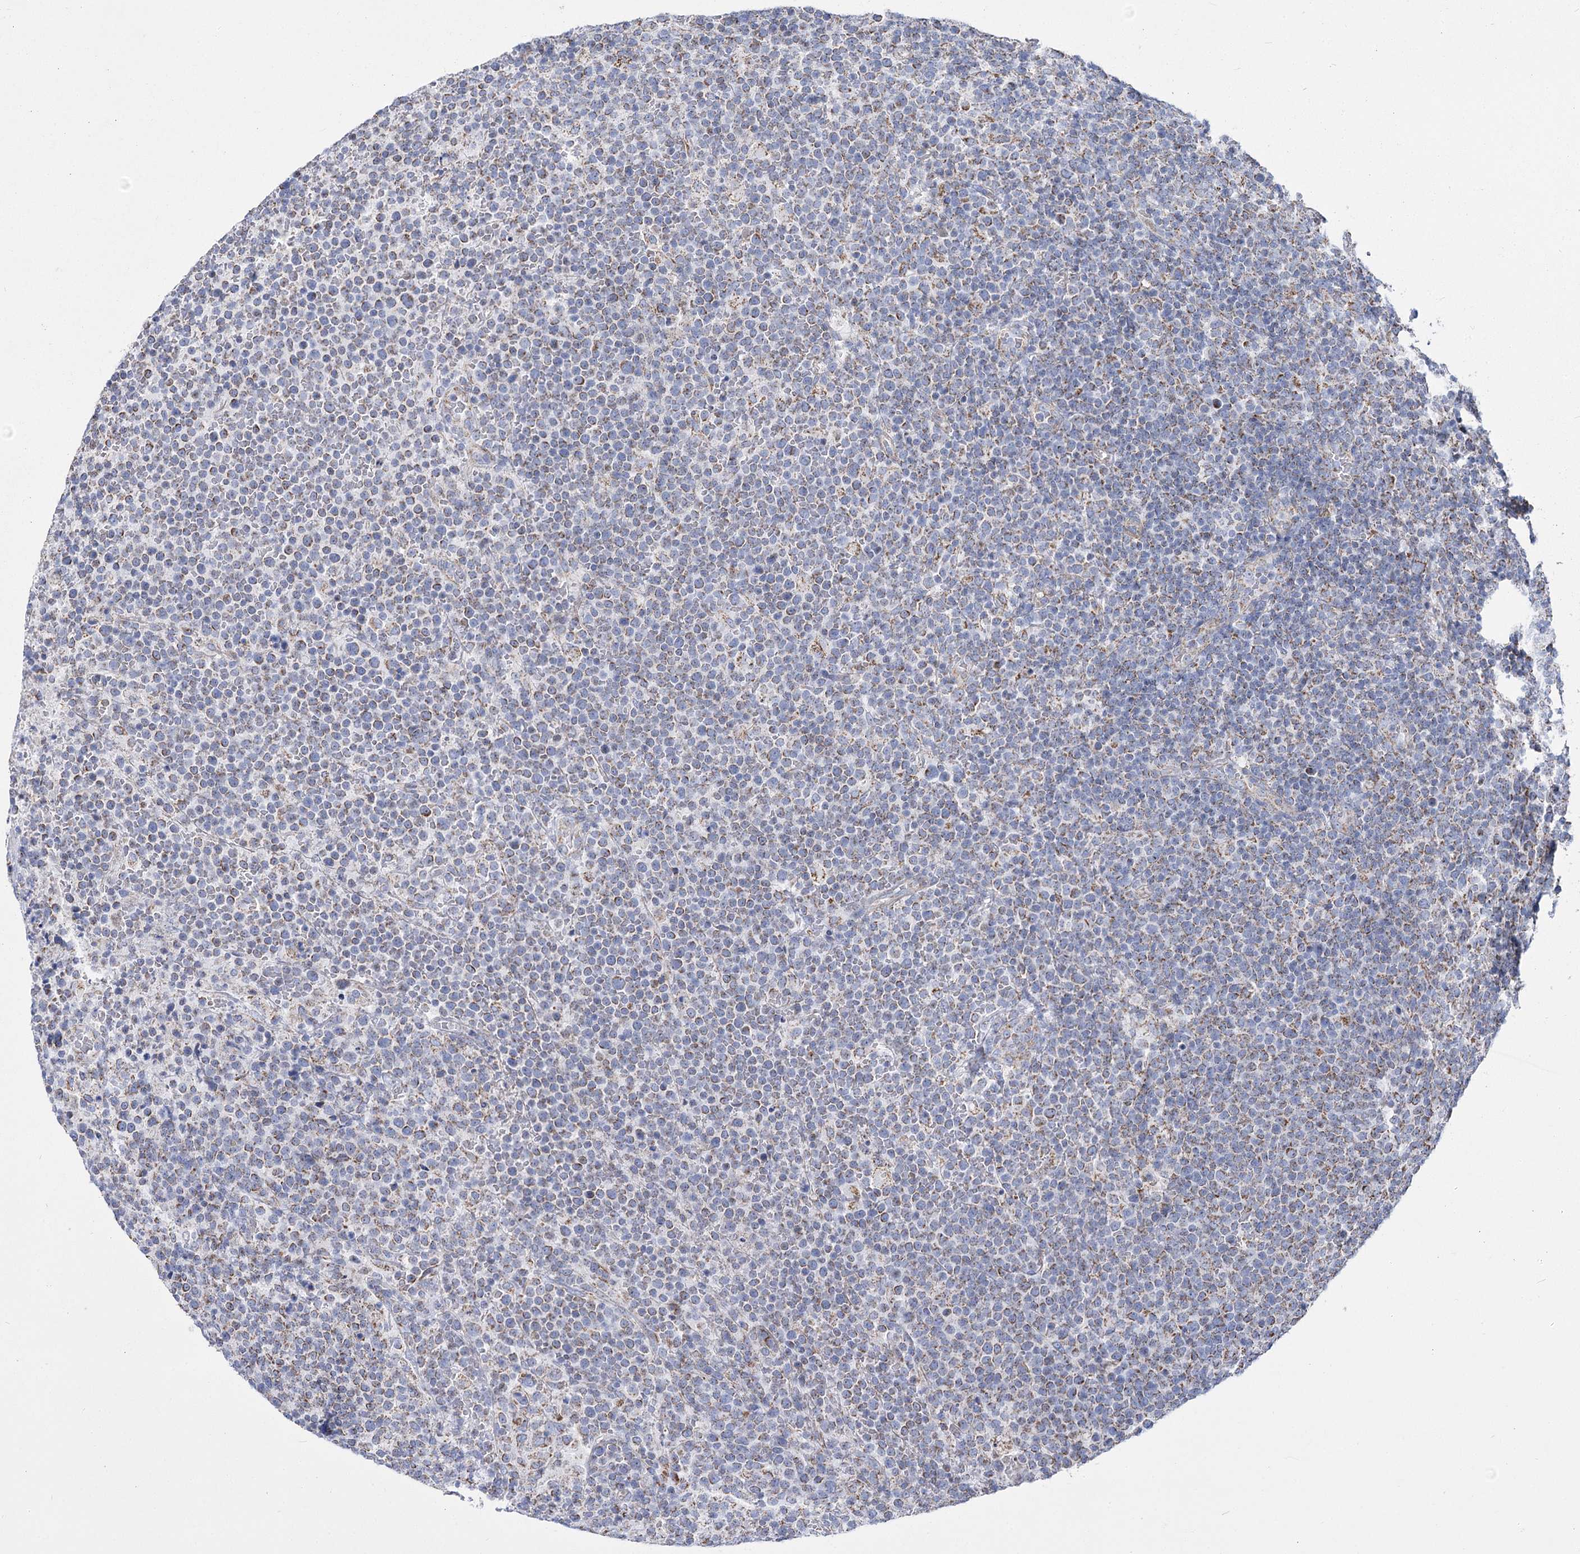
{"staining": {"intensity": "moderate", "quantity": "25%-75%", "location": "cytoplasmic/membranous"}, "tissue": "lymphoma", "cell_type": "Tumor cells", "image_type": "cancer", "snomed": [{"axis": "morphology", "description": "Malignant lymphoma, non-Hodgkin's type, High grade"}, {"axis": "topography", "description": "Lymph node"}], "caption": "Immunohistochemistry (IHC) micrograph of human malignant lymphoma, non-Hodgkin's type (high-grade) stained for a protein (brown), which exhibits medium levels of moderate cytoplasmic/membranous expression in approximately 25%-75% of tumor cells.", "gene": "PDHB", "patient": {"sex": "male", "age": 61}}